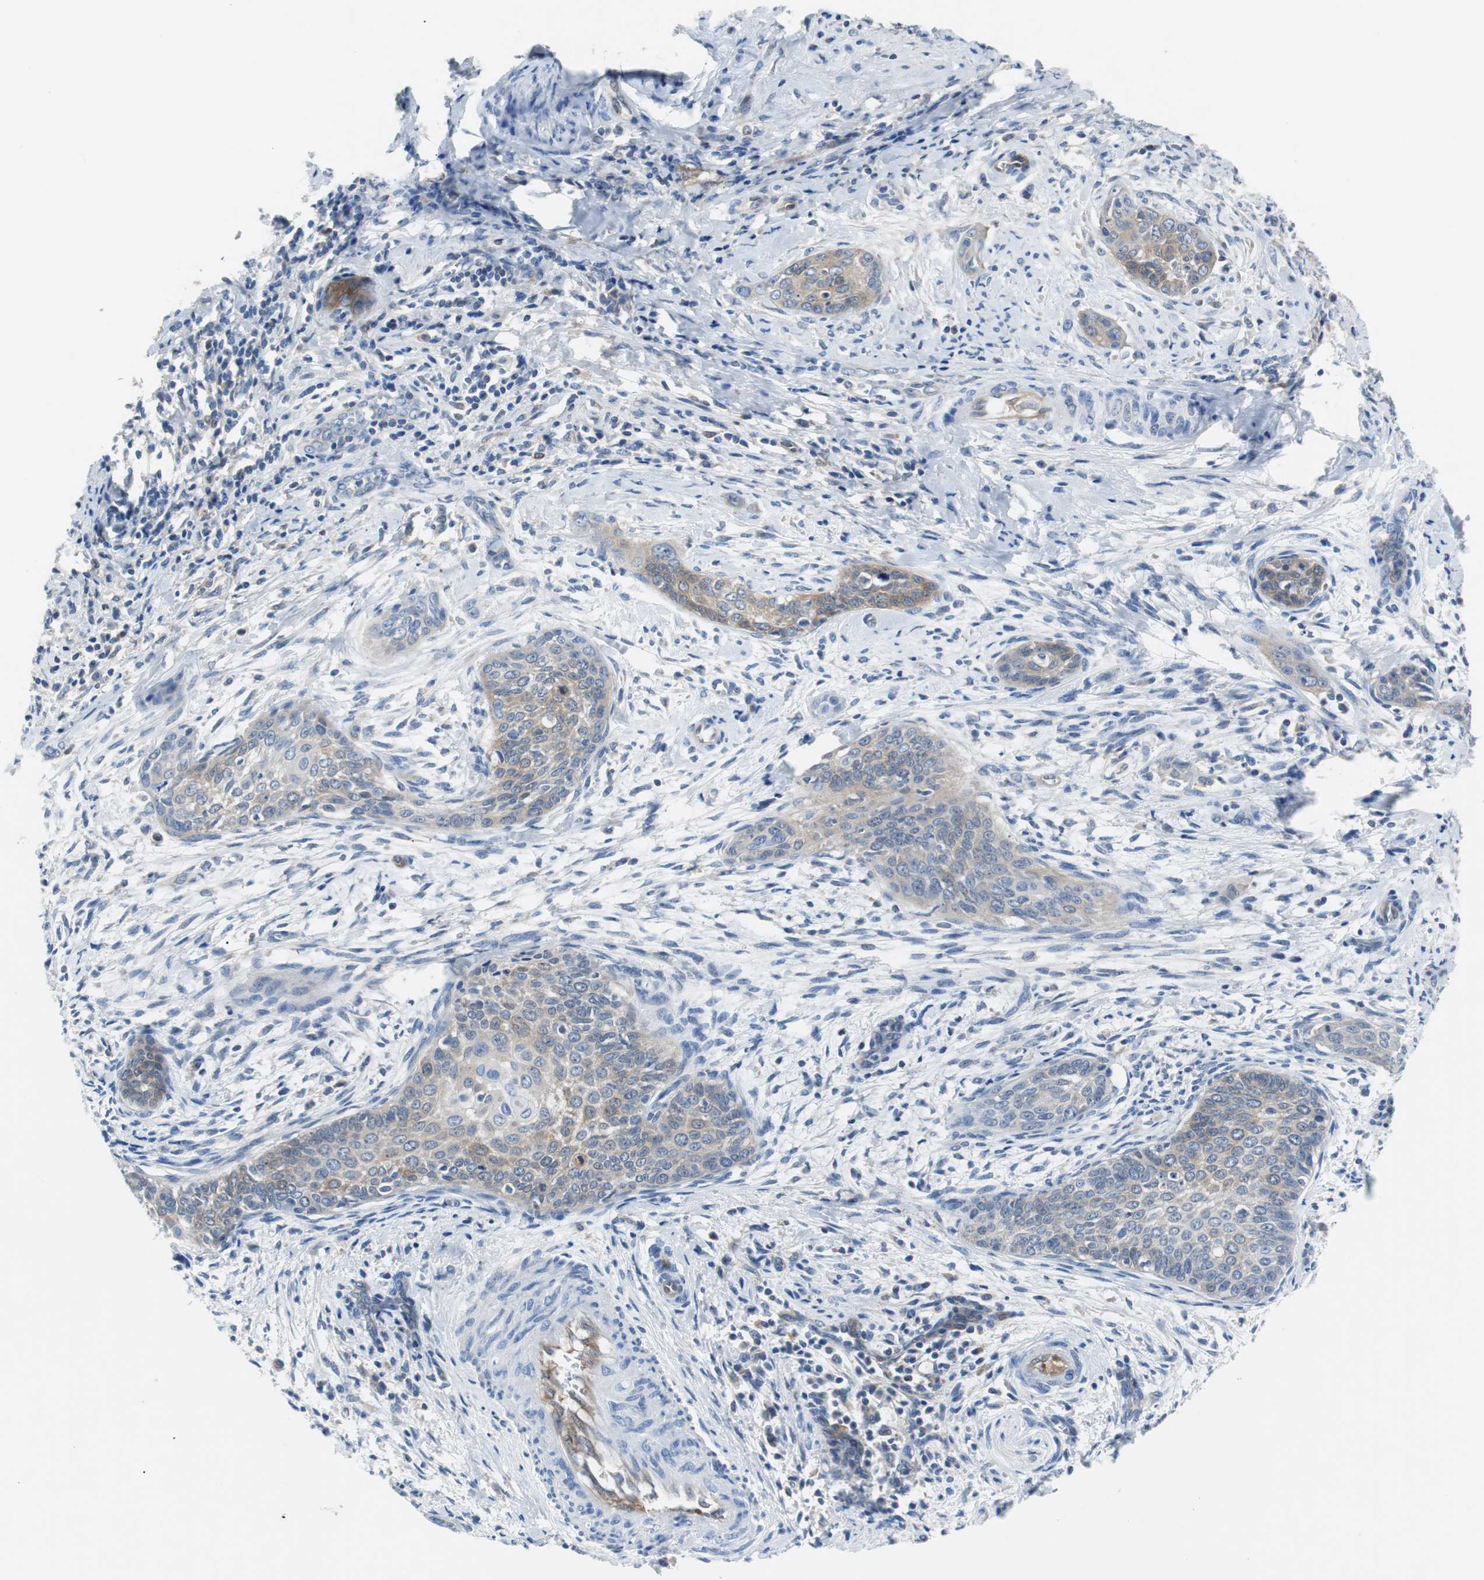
{"staining": {"intensity": "weak", "quantity": "25%-75%", "location": "cytoplasmic/membranous"}, "tissue": "cervical cancer", "cell_type": "Tumor cells", "image_type": "cancer", "snomed": [{"axis": "morphology", "description": "Squamous cell carcinoma, NOS"}, {"axis": "topography", "description": "Cervix"}], "caption": "The immunohistochemical stain labels weak cytoplasmic/membranous staining in tumor cells of squamous cell carcinoma (cervical) tissue.", "gene": "EEF2K", "patient": {"sex": "female", "age": 33}}